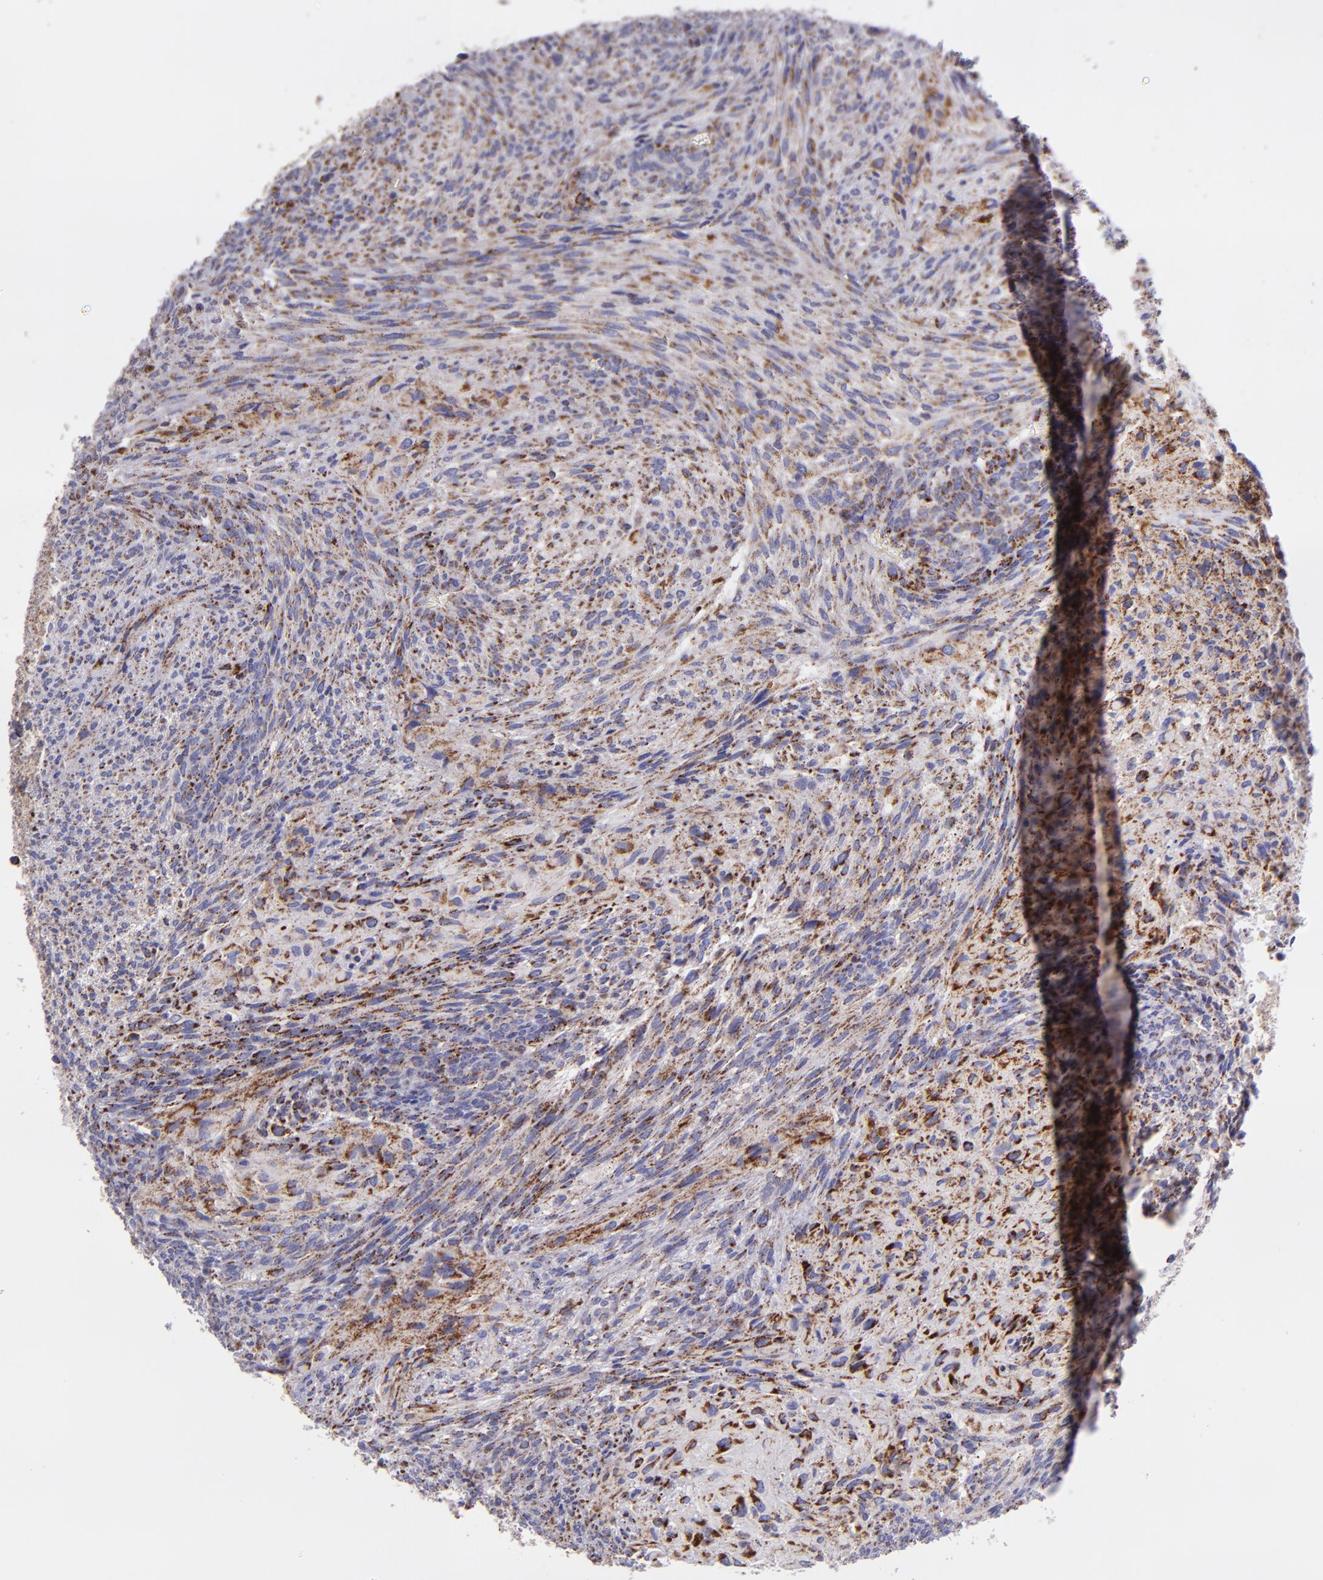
{"staining": {"intensity": "moderate", "quantity": ">75%", "location": "cytoplasmic/membranous"}, "tissue": "glioma", "cell_type": "Tumor cells", "image_type": "cancer", "snomed": [{"axis": "morphology", "description": "Glioma, malignant, High grade"}, {"axis": "topography", "description": "Cerebral cortex"}], "caption": "Brown immunohistochemical staining in human malignant glioma (high-grade) demonstrates moderate cytoplasmic/membranous positivity in approximately >75% of tumor cells.", "gene": "HSPD1", "patient": {"sex": "female", "age": 55}}